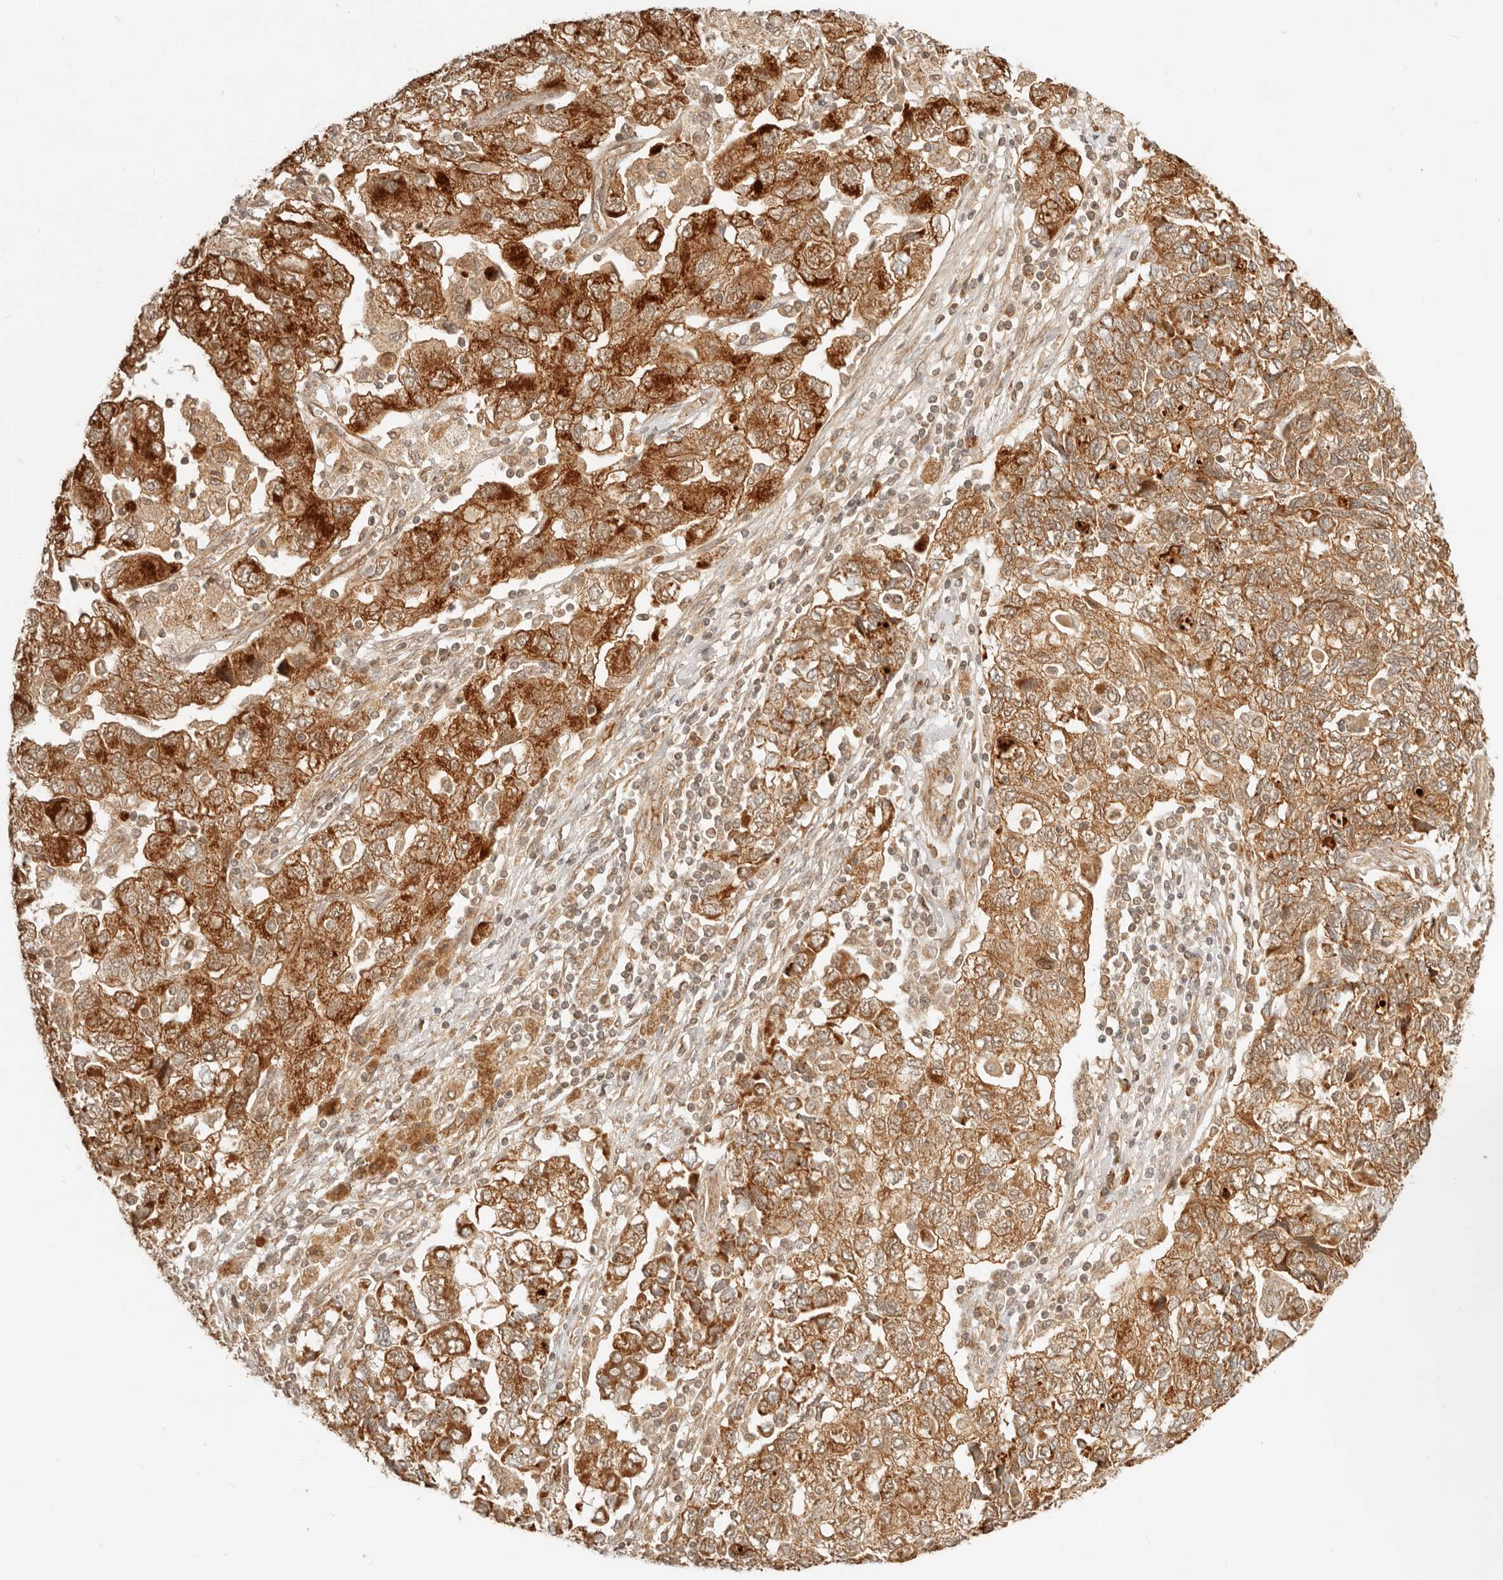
{"staining": {"intensity": "strong", "quantity": "25%-75%", "location": "cytoplasmic/membranous"}, "tissue": "ovarian cancer", "cell_type": "Tumor cells", "image_type": "cancer", "snomed": [{"axis": "morphology", "description": "Carcinoma, NOS"}, {"axis": "morphology", "description": "Cystadenocarcinoma, serous, NOS"}, {"axis": "topography", "description": "Ovary"}], "caption": "Immunohistochemistry (IHC) (DAB) staining of ovarian cancer (carcinoma) exhibits strong cytoplasmic/membranous protein positivity in about 25%-75% of tumor cells. (Stains: DAB (3,3'-diaminobenzidine) in brown, nuclei in blue, Microscopy: brightfield microscopy at high magnification).", "gene": "BAALC", "patient": {"sex": "female", "age": 69}}